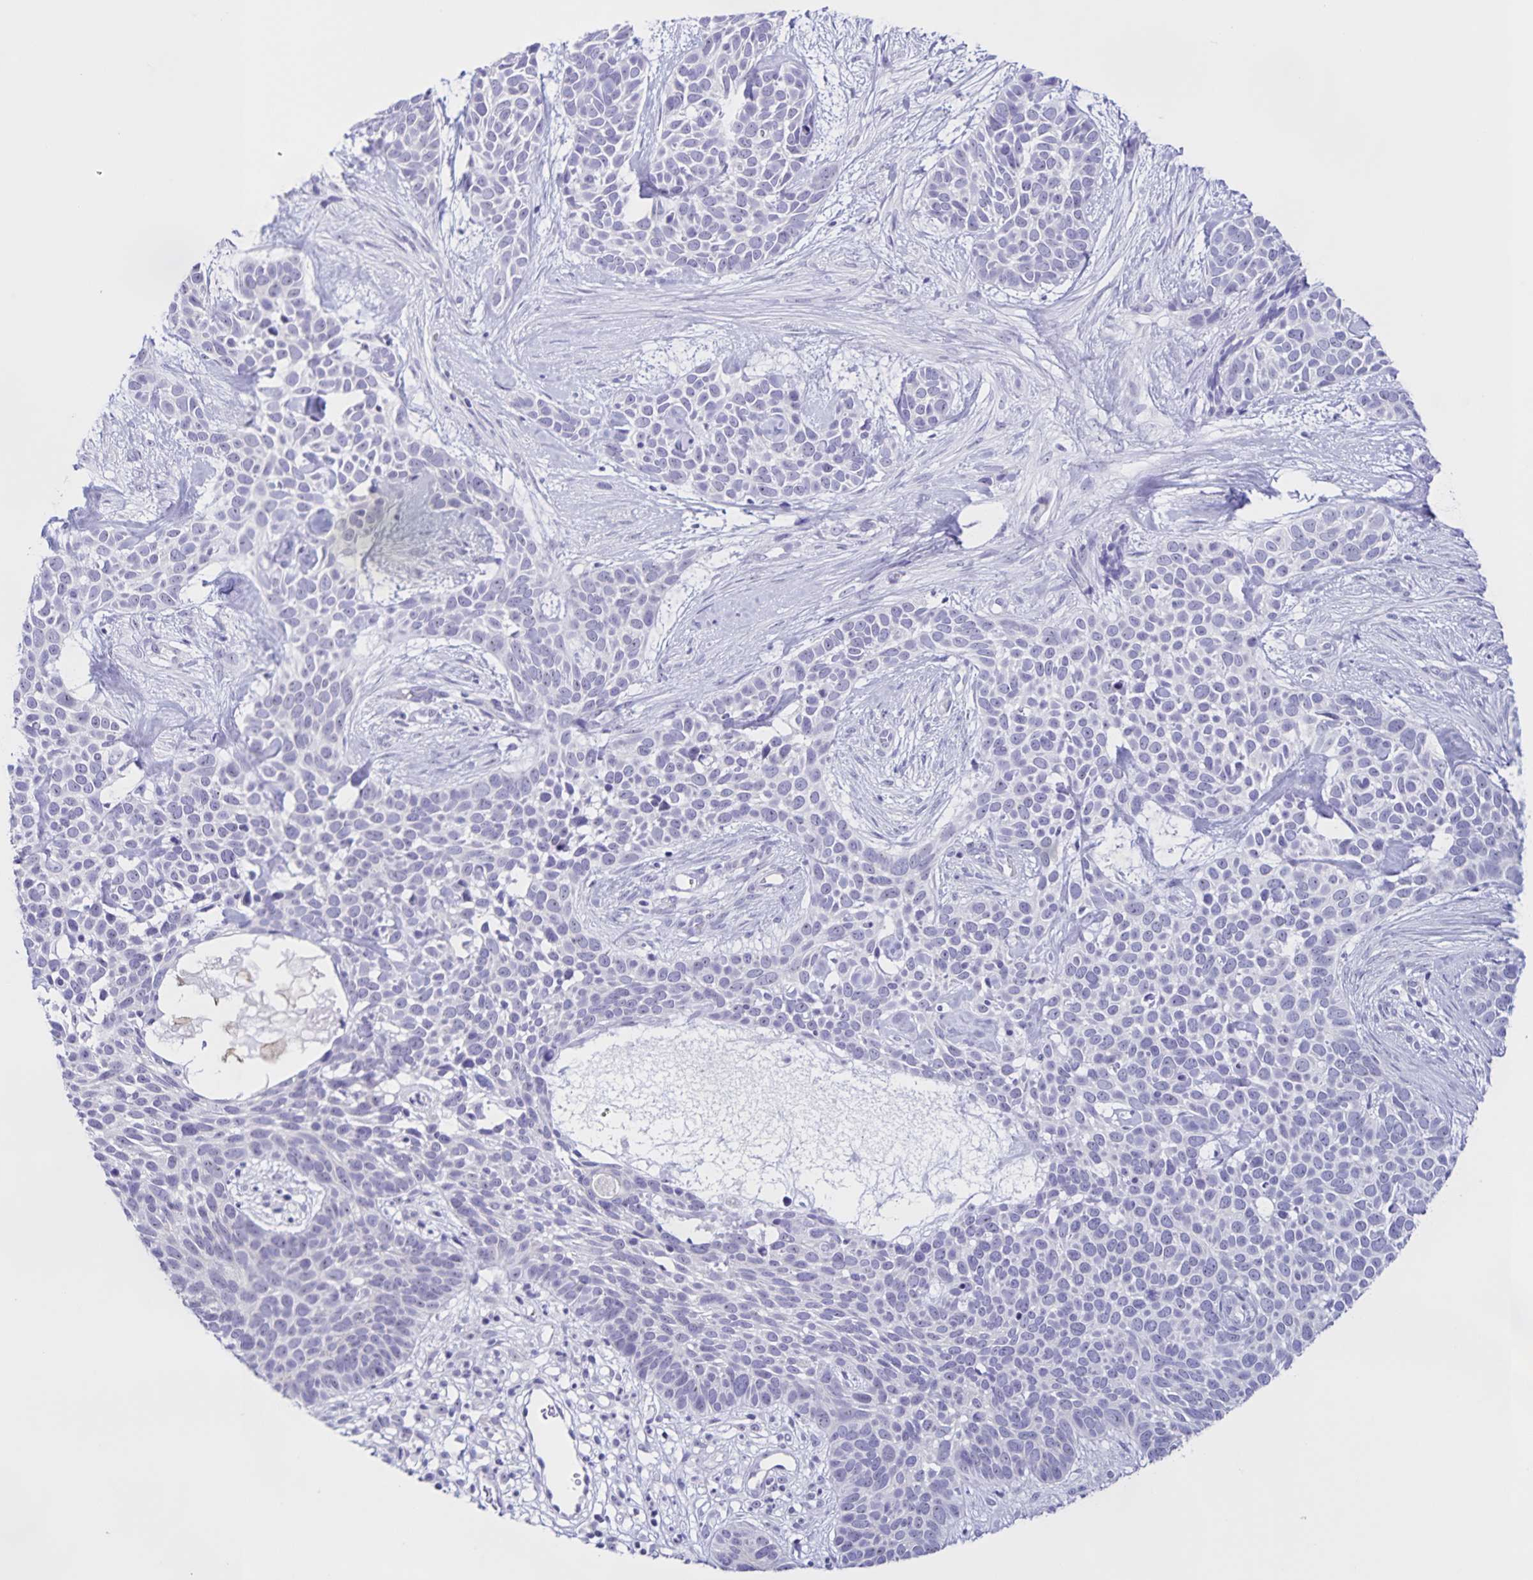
{"staining": {"intensity": "negative", "quantity": "none", "location": "none"}, "tissue": "skin cancer", "cell_type": "Tumor cells", "image_type": "cancer", "snomed": [{"axis": "morphology", "description": "Basal cell carcinoma"}, {"axis": "topography", "description": "Skin"}], "caption": "Tumor cells are negative for brown protein staining in basal cell carcinoma (skin). Nuclei are stained in blue.", "gene": "FAM170A", "patient": {"sex": "male", "age": 69}}